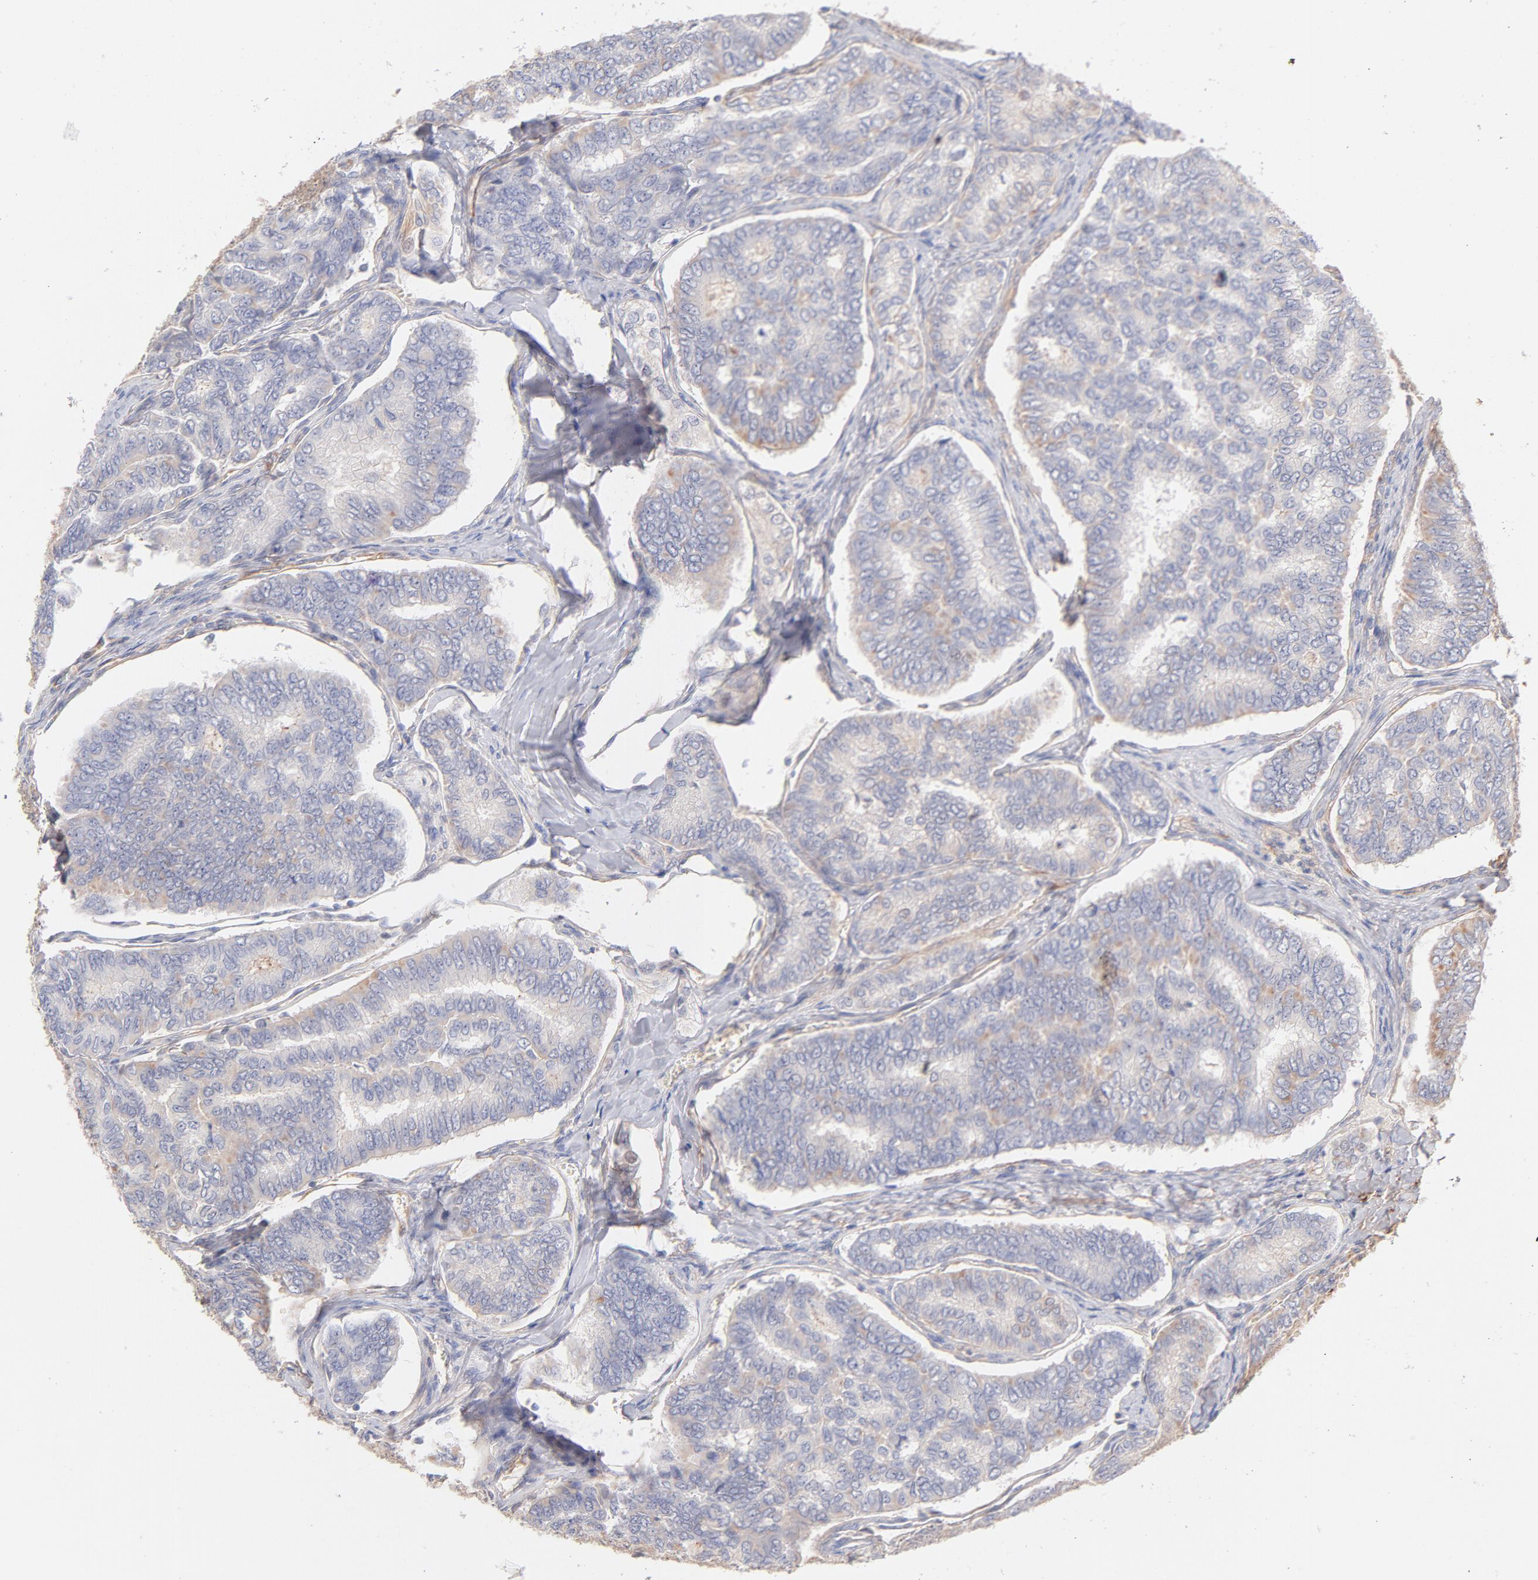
{"staining": {"intensity": "weak", "quantity": "<25%", "location": "cytoplasmic/membranous"}, "tissue": "thyroid cancer", "cell_type": "Tumor cells", "image_type": "cancer", "snomed": [{"axis": "morphology", "description": "Papillary adenocarcinoma, NOS"}, {"axis": "topography", "description": "Thyroid gland"}], "caption": "Protein analysis of thyroid cancer demonstrates no significant expression in tumor cells.", "gene": "LDLRAP1", "patient": {"sex": "female", "age": 35}}